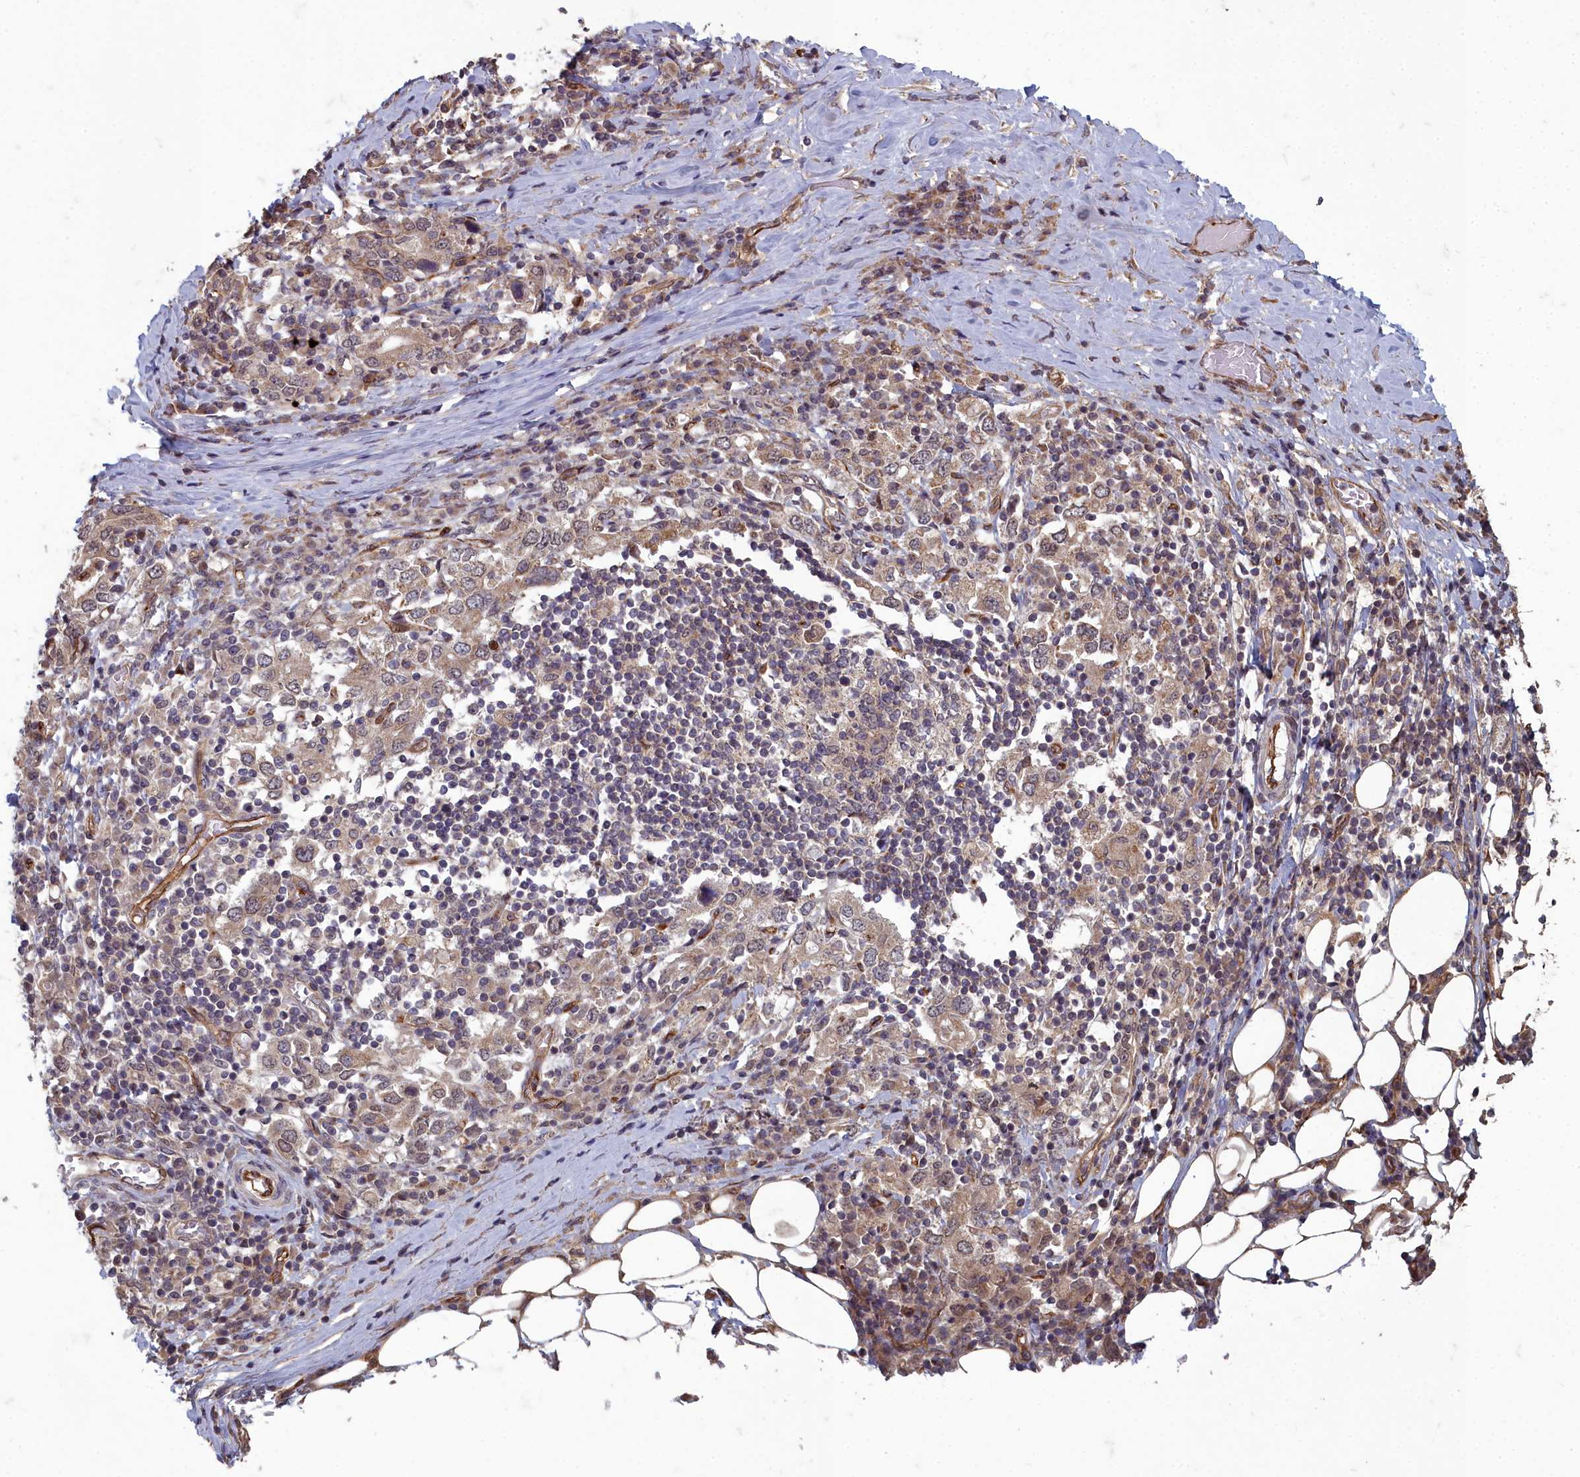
{"staining": {"intensity": "weak", "quantity": ">75%", "location": "cytoplasmic/membranous"}, "tissue": "stomach cancer", "cell_type": "Tumor cells", "image_type": "cancer", "snomed": [{"axis": "morphology", "description": "Adenocarcinoma, NOS"}, {"axis": "topography", "description": "Stomach, upper"}, {"axis": "topography", "description": "Stomach"}], "caption": "Protein staining shows weak cytoplasmic/membranous staining in approximately >75% of tumor cells in stomach cancer.", "gene": "TSPYL4", "patient": {"sex": "male", "age": 62}}